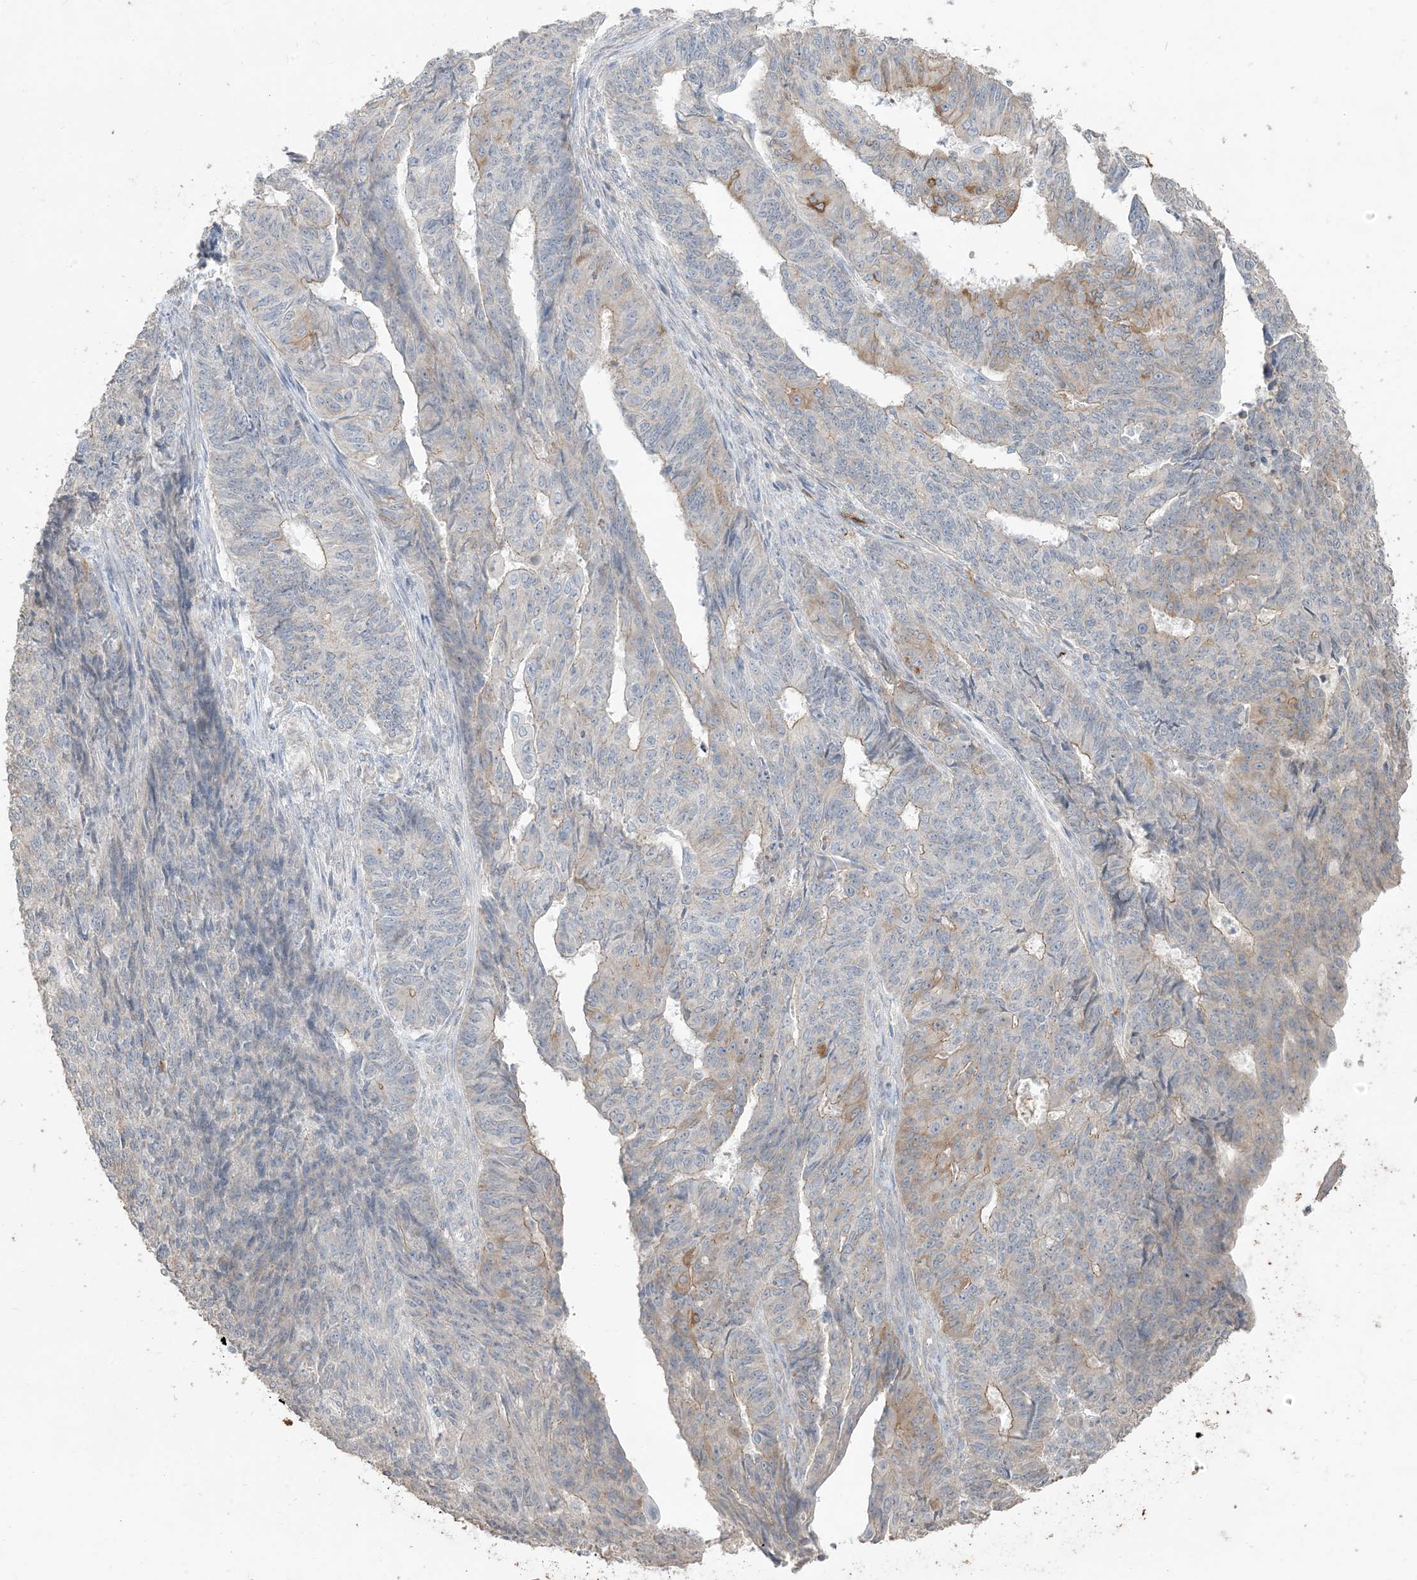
{"staining": {"intensity": "weak", "quantity": "<25%", "location": "cytoplasmic/membranous"}, "tissue": "endometrial cancer", "cell_type": "Tumor cells", "image_type": "cancer", "snomed": [{"axis": "morphology", "description": "Adenocarcinoma, NOS"}, {"axis": "topography", "description": "Endometrium"}], "caption": "An IHC histopathology image of adenocarcinoma (endometrial) is shown. There is no staining in tumor cells of adenocarcinoma (endometrial). Nuclei are stained in blue.", "gene": "RNF175", "patient": {"sex": "female", "age": 32}}